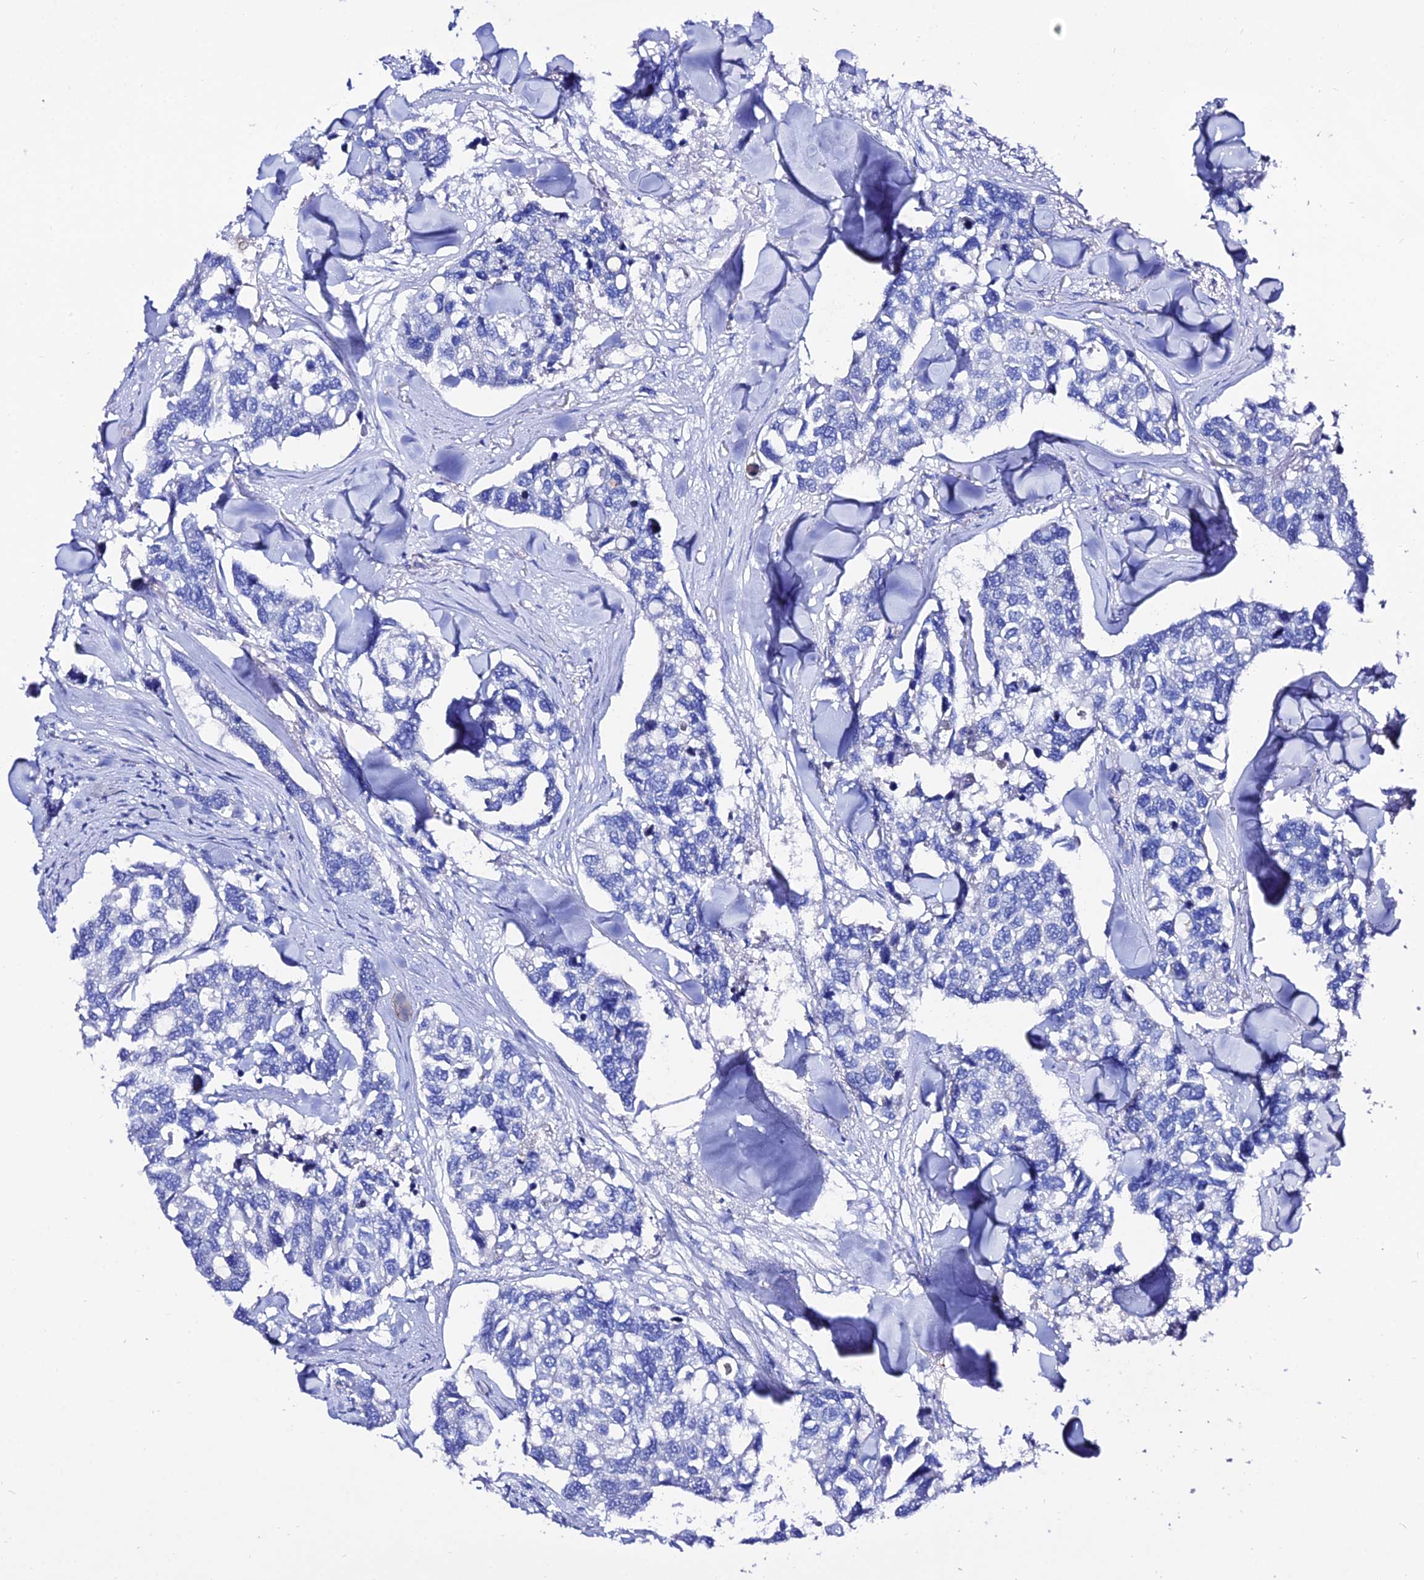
{"staining": {"intensity": "negative", "quantity": "none", "location": "none"}, "tissue": "breast cancer", "cell_type": "Tumor cells", "image_type": "cancer", "snomed": [{"axis": "morphology", "description": "Duct carcinoma"}, {"axis": "topography", "description": "Breast"}], "caption": "IHC histopathology image of human infiltrating ductal carcinoma (breast) stained for a protein (brown), which displays no staining in tumor cells. (Stains: DAB immunohistochemistry (IHC) with hematoxylin counter stain, Microscopy: brightfield microscopy at high magnification).", "gene": "DEFB106A", "patient": {"sex": "female", "age": 83}}